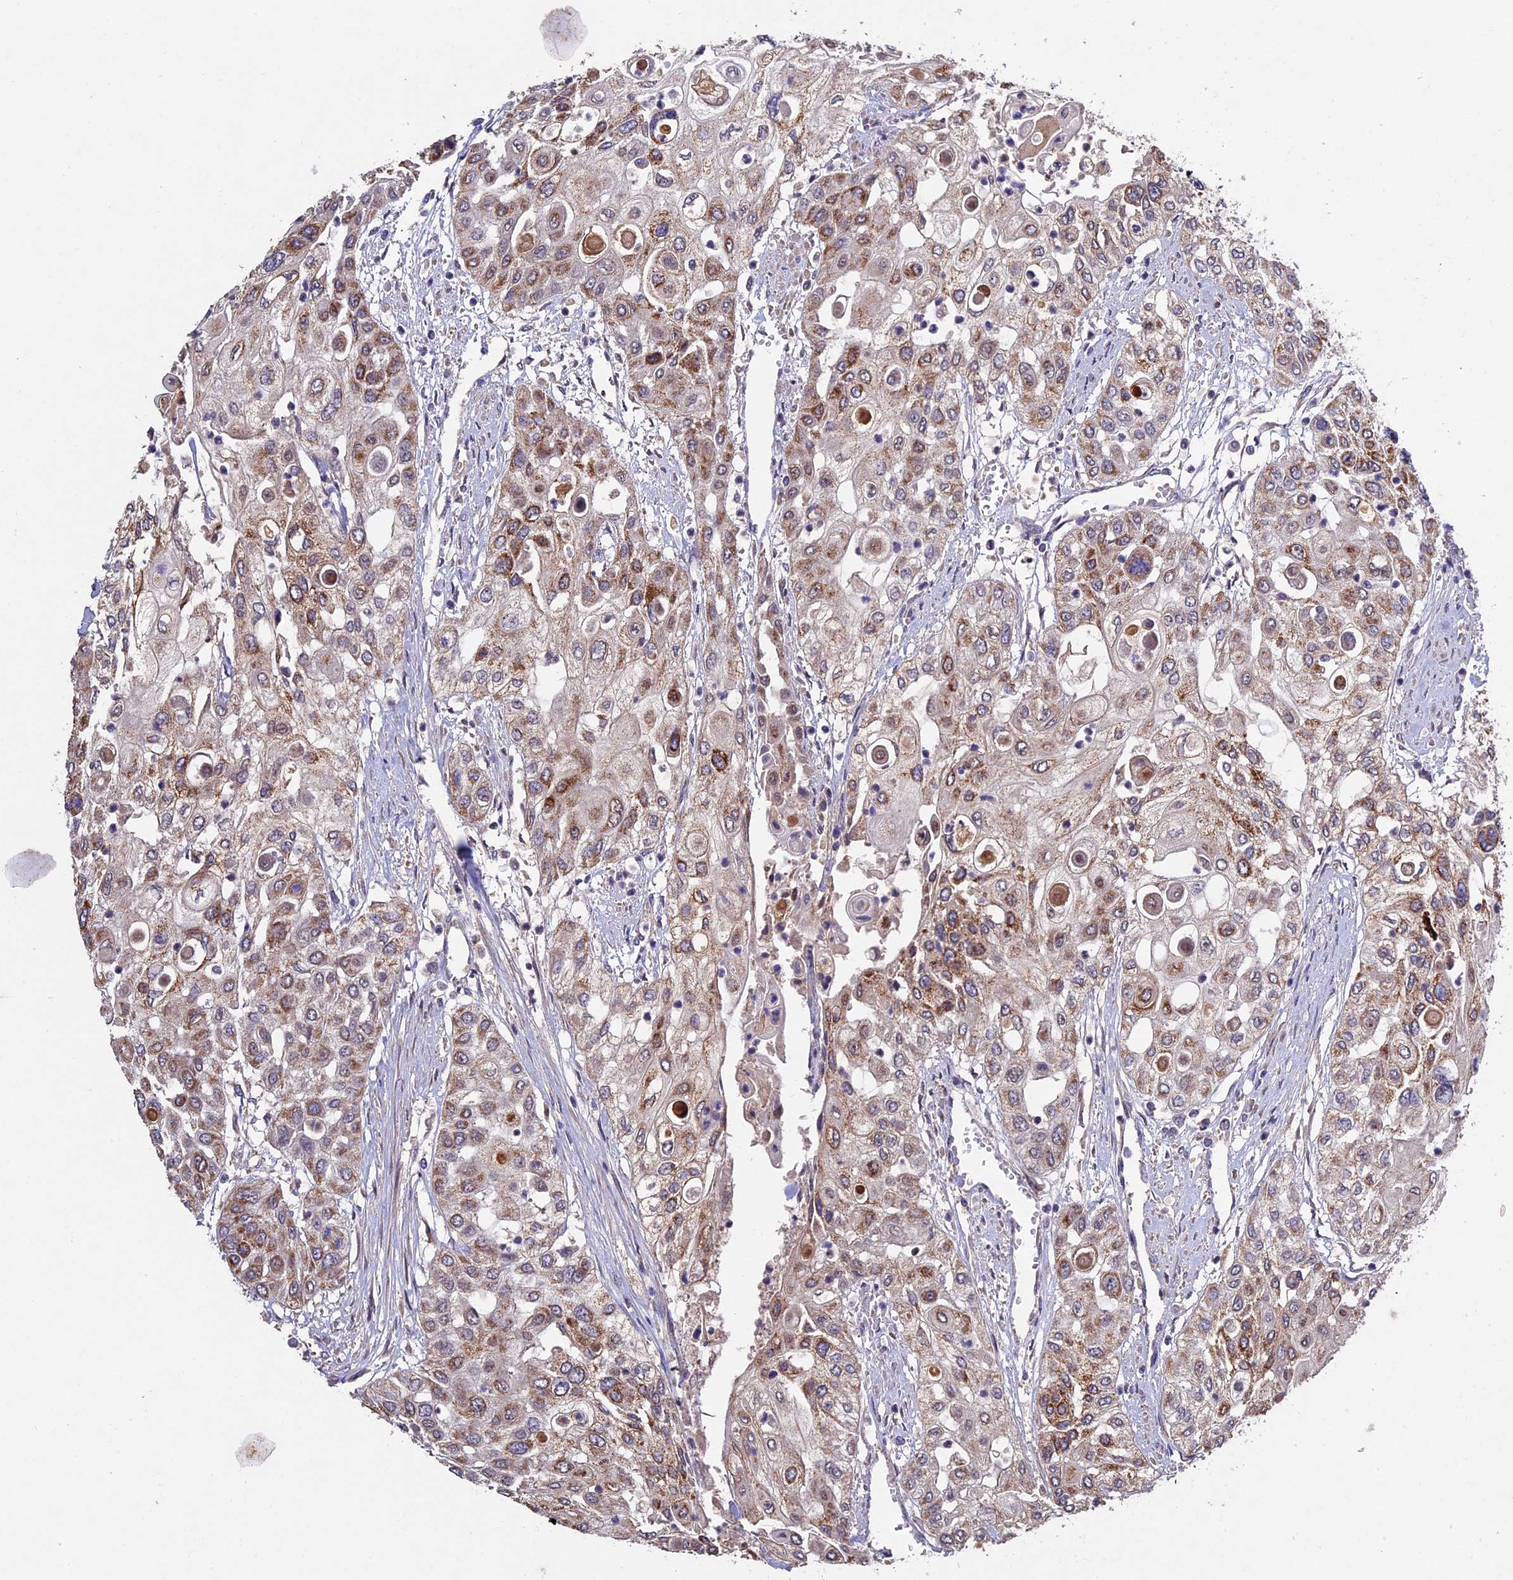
{"staining": {"intensity": "moderate", "quantity": "25%-75%", "location": "cytoplasmic/membranous"}, "tissue": "urothelial cancer", "cell_type": "Tumor cells", "image_type": "cancer", "snomed": [{"axis": "morphology", "description": "Urothelial carcinoma, High grade"}, {"axis": "topography", "description": "Urinary bladder"}], "caption": "IHC (DAB) staining of human urothelial cancer shows moderate cytoplasmic/membranous protein staining in about 25%-75% of tumor cells.", "gene": "RNF17", "patient": {"sex": "female", "age": 79}}